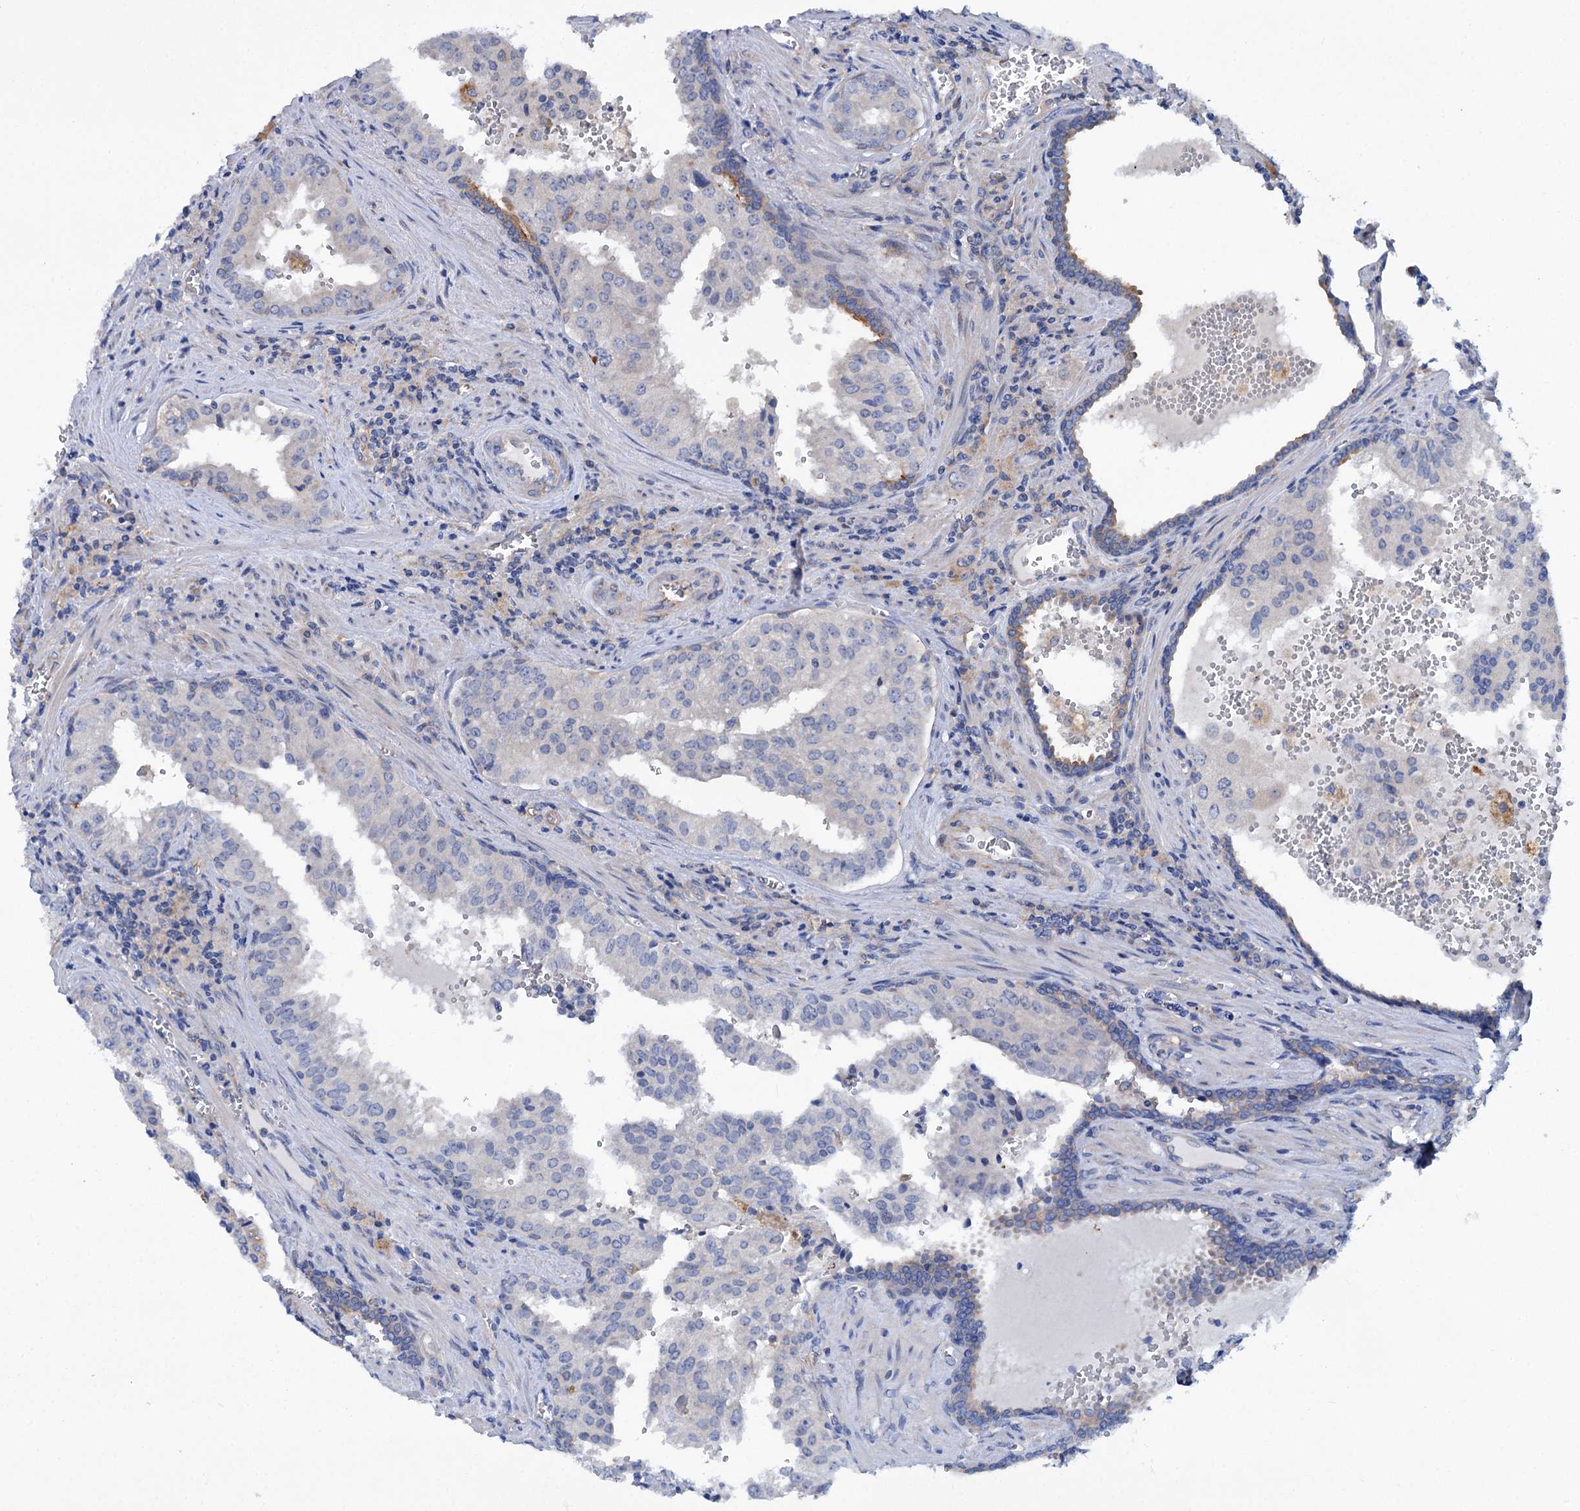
{"staining": {"intensity": "negative", "quantity": "none", "location": "none"}, "tissue": "prostate cancer", "cell_type": "Tumor cells", "image_type": "cancer", "snomed": [{"axis": "morphology", "description": "Adenocarcinoma, High grade"}, {"axis": "topography", "description": "Prostate"}], "caption": "This is an immunohistochemistry (IHC) histopathology image of human high-grade adenocarcinoma (prostate). There is no positivity in tumor cells.", "gene": "TRIM55", "patient": {"sex": "male", "age": 68}}